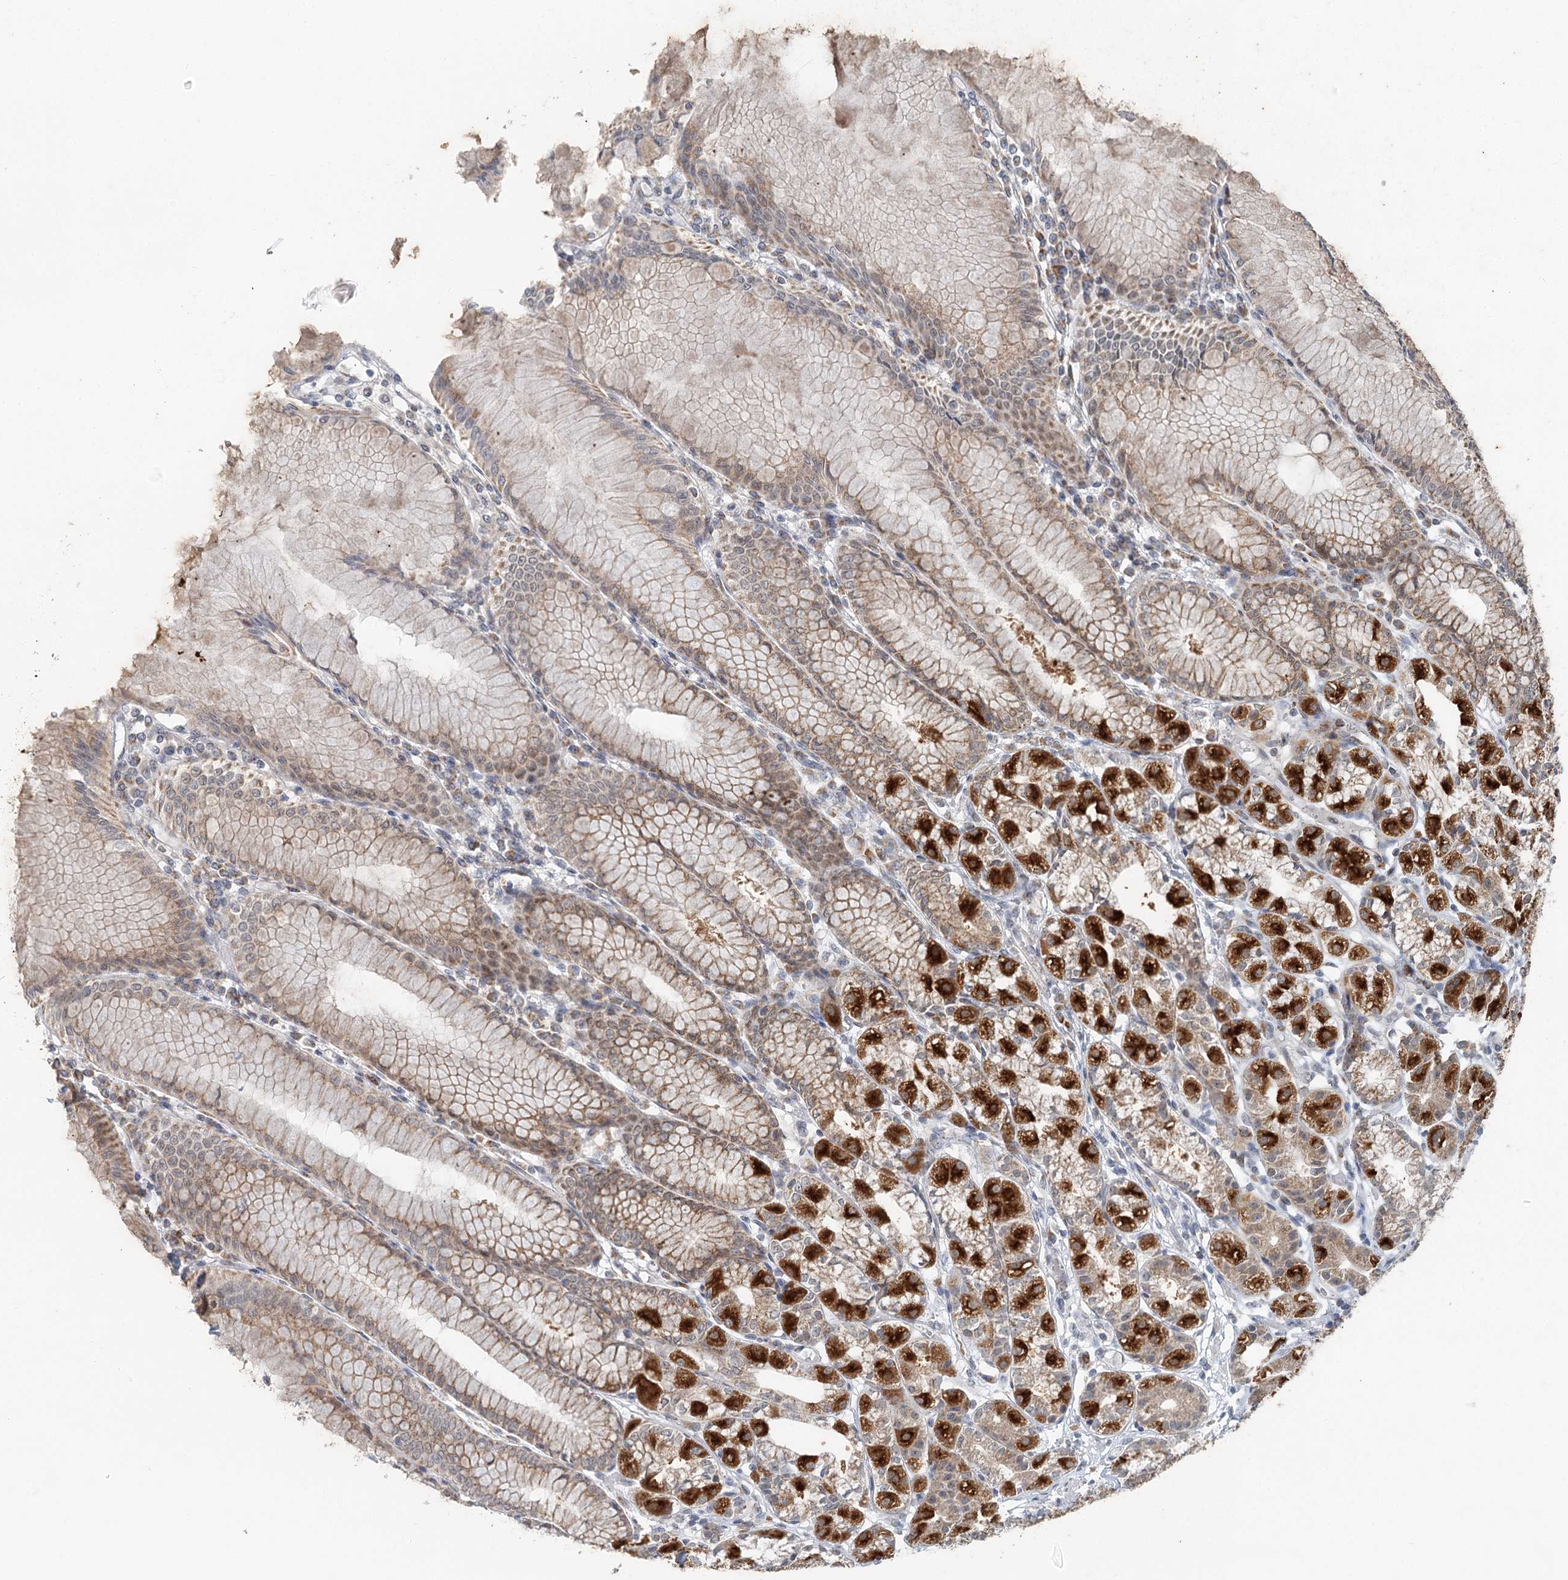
{"staining": {"intensity": "strong", "quantity": ">75%", "location": "cytoplasmic/membranous"}, "tissue": "stomach", "cell_type": "Glandular cells", "image_type": "normal", "snomed": [{"axis": "morphology", "description": "Normal tissue, NOS"}, {"axis": "topography", "description": "Stomach"}], "caption": "The immunohistochemical stain labels strong cytoplasmic/membranous expression in glandular cells of unremarkable stomach. The staining was performed using DAB (3,3'-diaminobenzidine), with brown indicating positive protein expression. Nuclei are stained blue with hematoxylin.", "gene": "RNF150", "patient": {"sex": "female", "age": 57}}